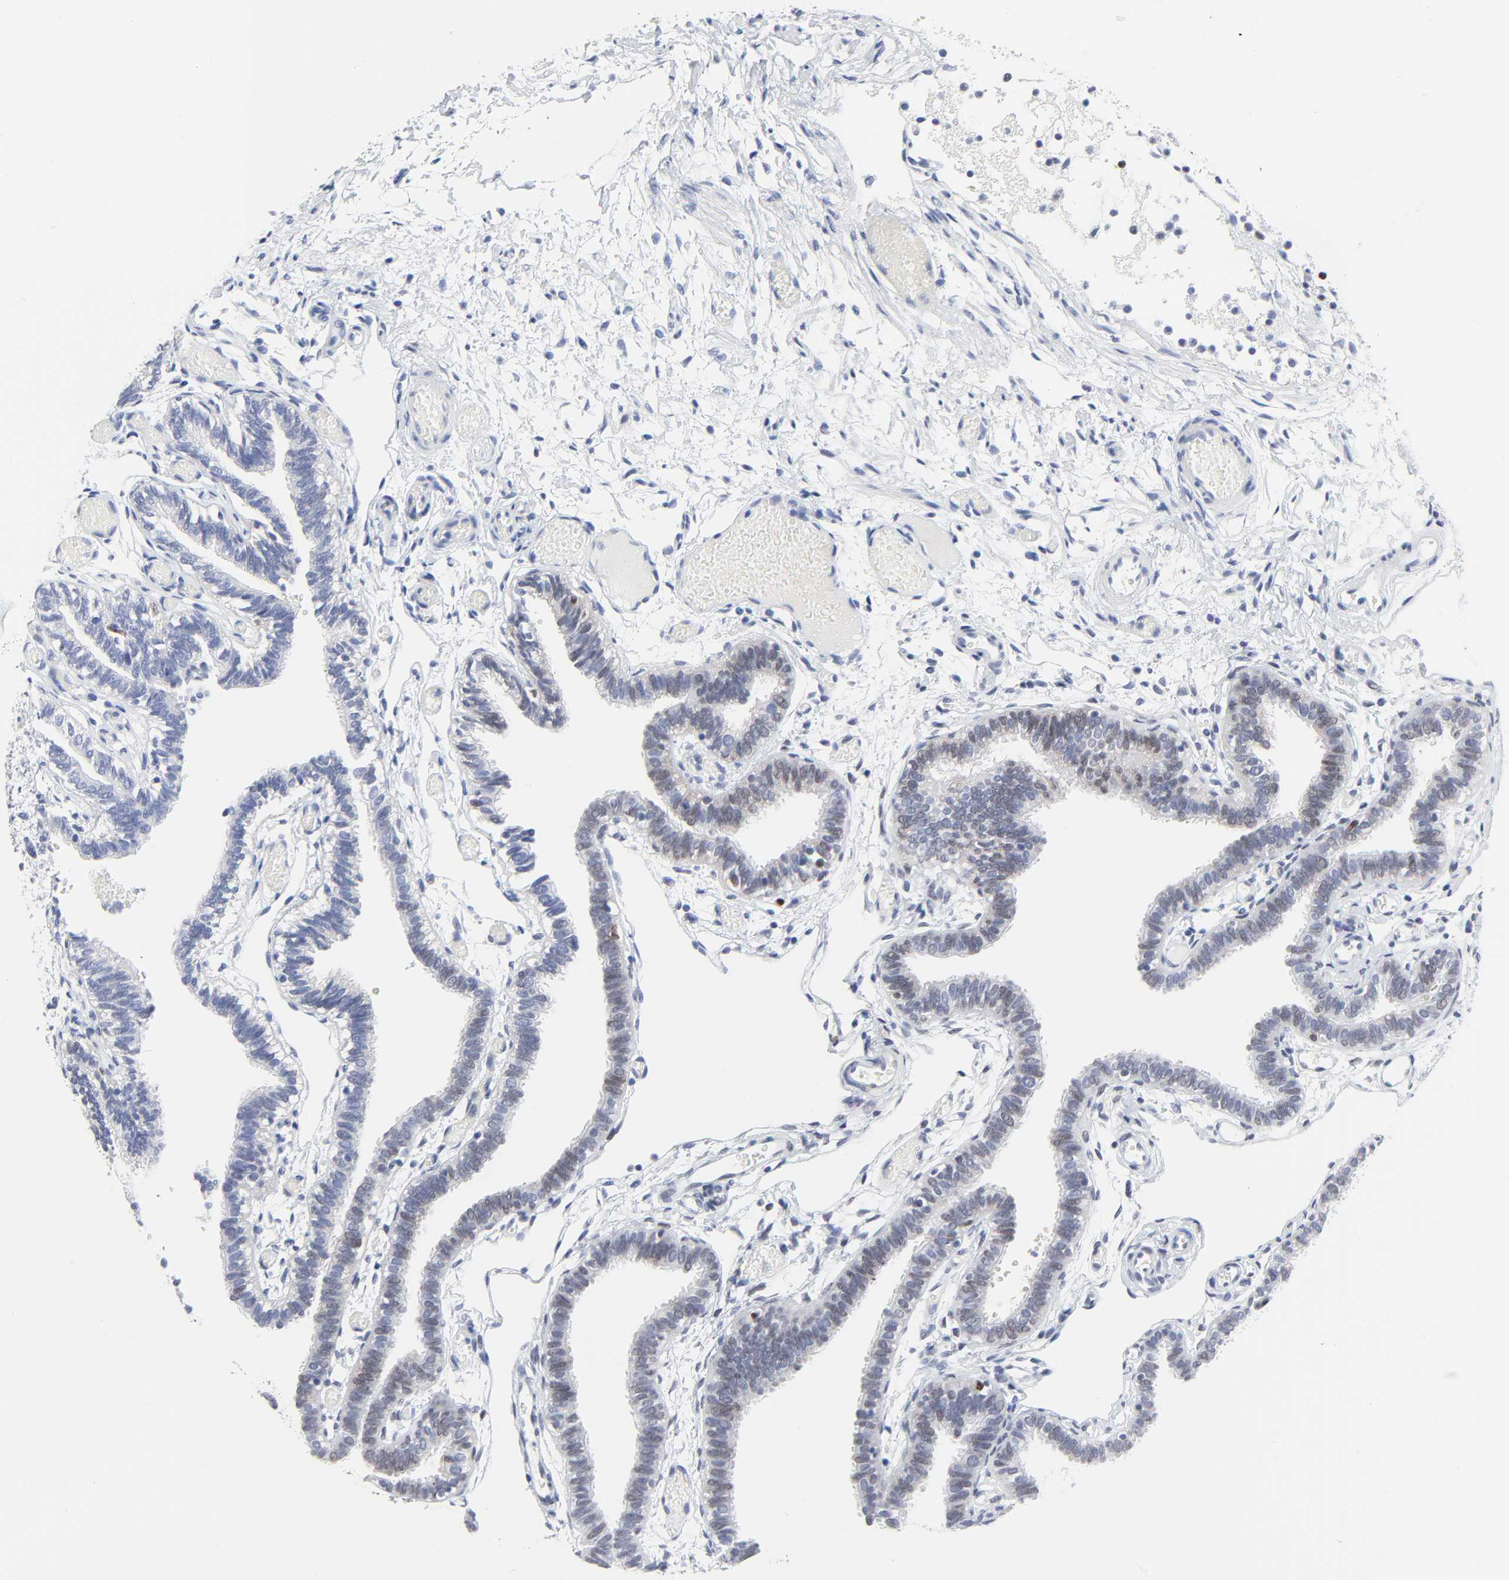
{"staining": {"intensity": "weak", "quantity": "<25%", "location": "nuclear"}, "tissue": "fallopian tube", "cell_type": "Glandular cells", "image_type": "normal", "snomed": [{"axis": "morphology", "description": "Normal tissue, NOS"}, {"axis": "topography", "description": "Fallopian tube"}], "caption": "High power microscopy histopathology image of an IHC micrograph of normal fallopian tube, revealing no significant staining in glandular cells. Brightfield microscopy of IHC stained with DAB (brown) and hematoxylin (blue), captured at high magnification.", "gene": "ZNF589", "patient": {"sex": "female", "age": 29}}